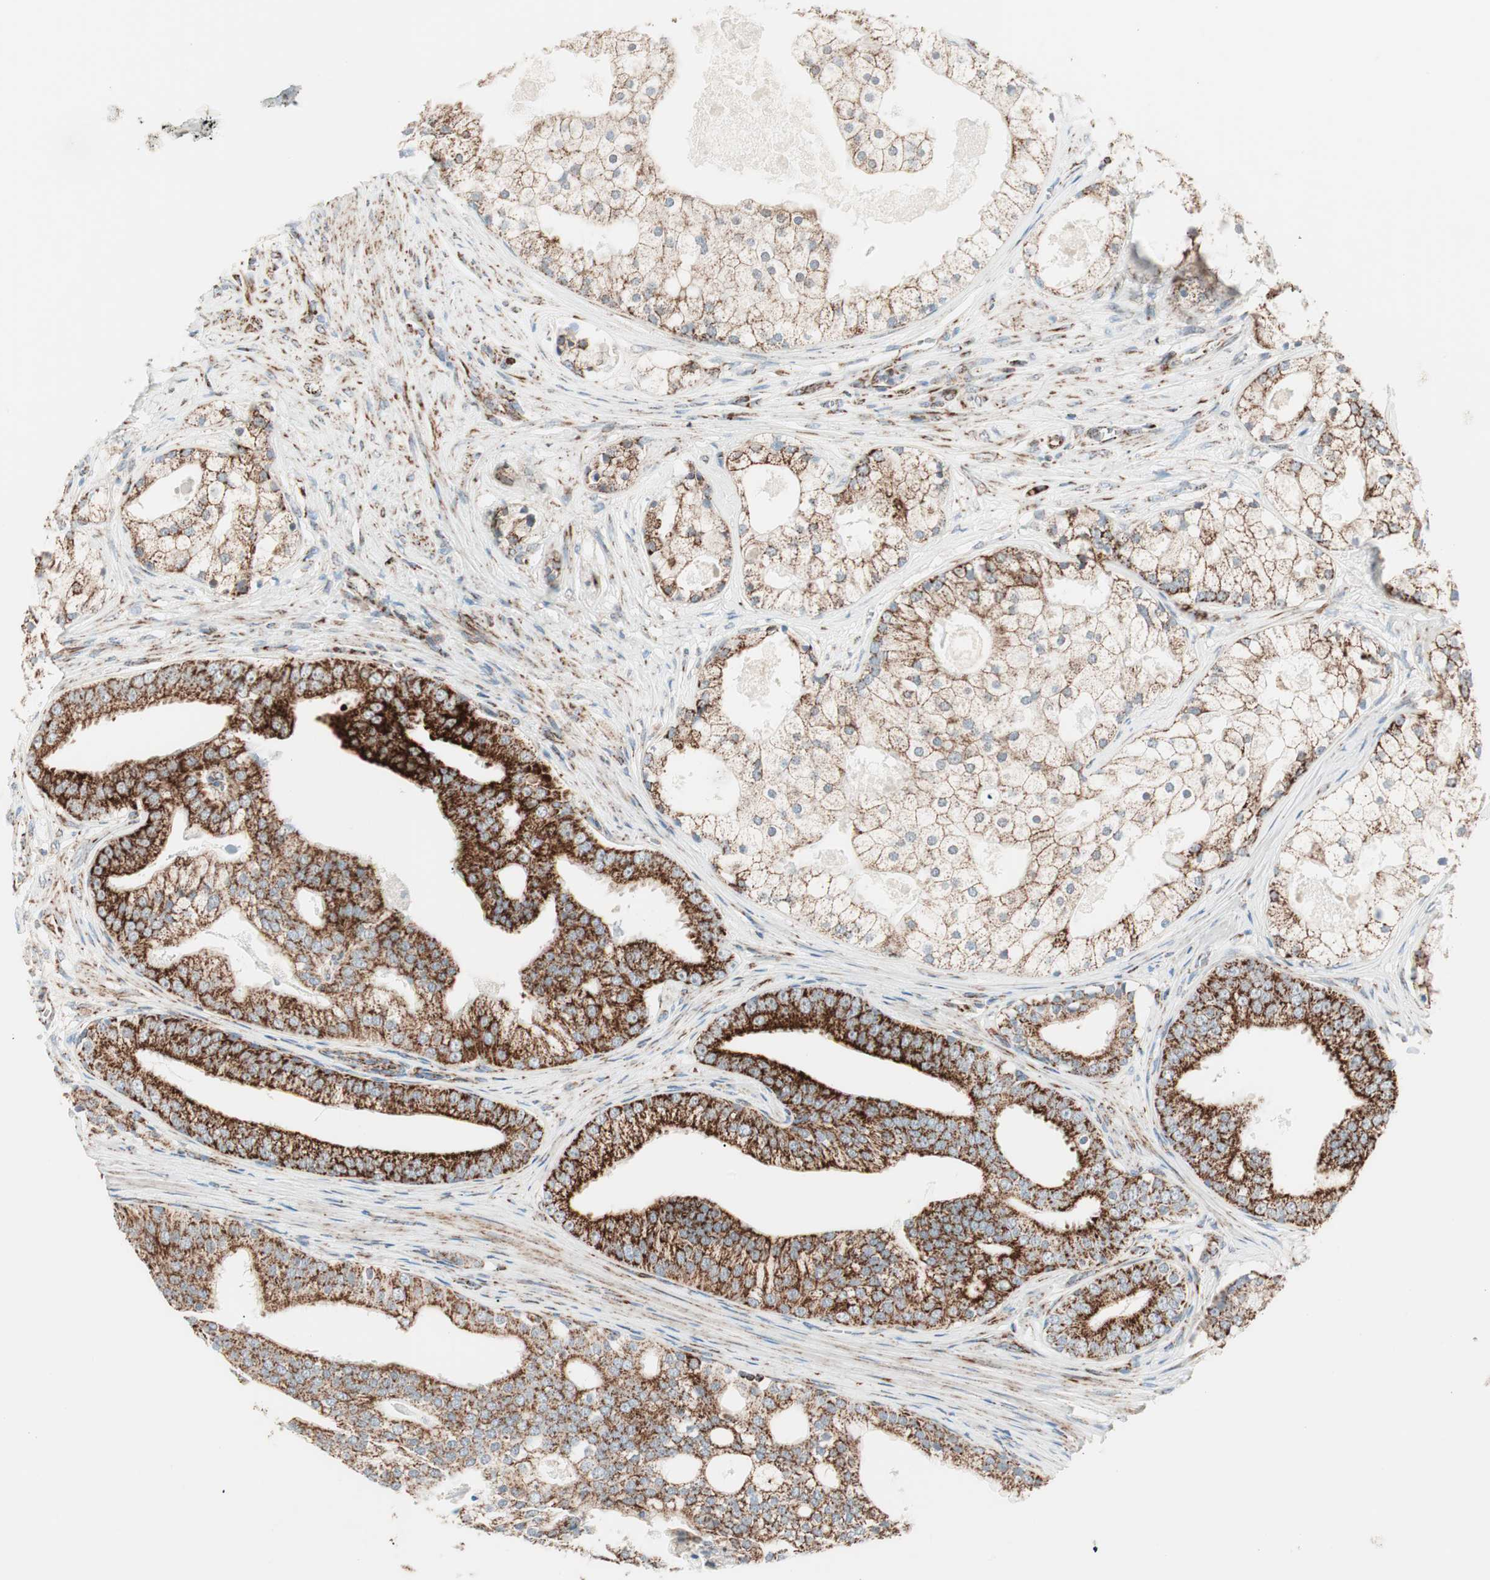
{"staining": {"intensity": "strong", "quantity": ">75%", "location": "cytoplasmic/membranous"}, "tissue": "prostate cancer", "cell_type": "Tumor cells", "image_type": "cancer", "snomed": [{"axis": "morphology", "description": "Adenocarcinoma, Low grade"}, {"axis": "topography", "description": "Prostate"}], "caption": "This histopathology image exhibits immunohistochemistry (IHC) staining of prostate adenocarcinoma (low-grade), with high strong cytoplasmic/membranous staining in about >75% of tumor cells.", "gene": "TOMM20", "patient": {"sex": "male", "age": 58}}